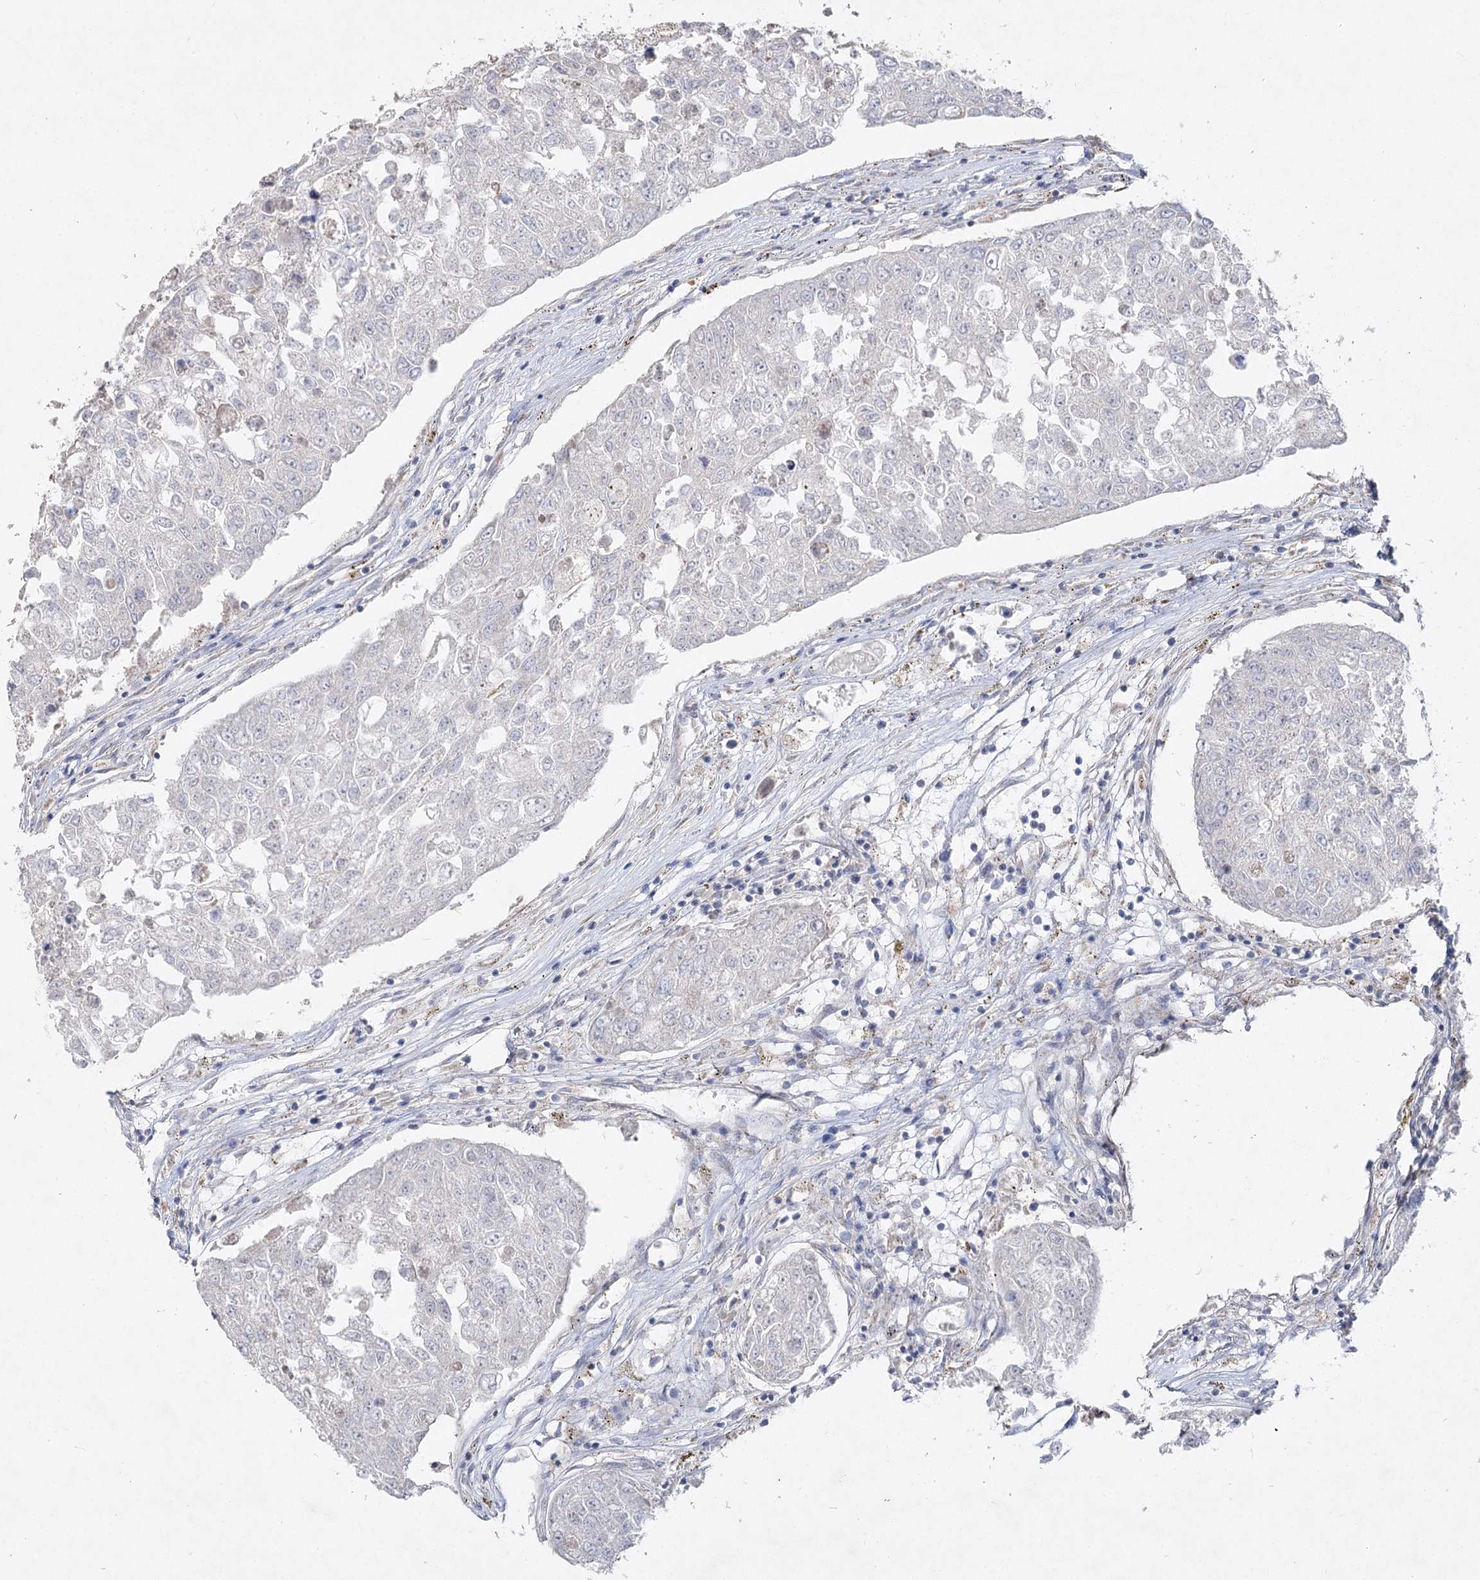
{"staining": {"intensity": "weak", "quantity": "<25%", "location": "cytoplasmic/membranous"}, "tissue": "urothelial cancer", "cell_type": "Tumor cells", "image_type": "cancer", "snomed": [{"axis": "morphology", "description": "Urothelial carcinoma, High grade"}, {"axis": "topography", "description": "Lymph node"}, {"axis": "topography", "description": "Urinary bladder"}], "caption": "DAB immunohistochemical staining of human urothelial carcinoma (high-grade) shows no significant expression in tumor cells. (DAB immunohistochemistry (IHC), high magnification).", "gene": "TMEM187", "patient": {"sex": "male", "age": 51}}